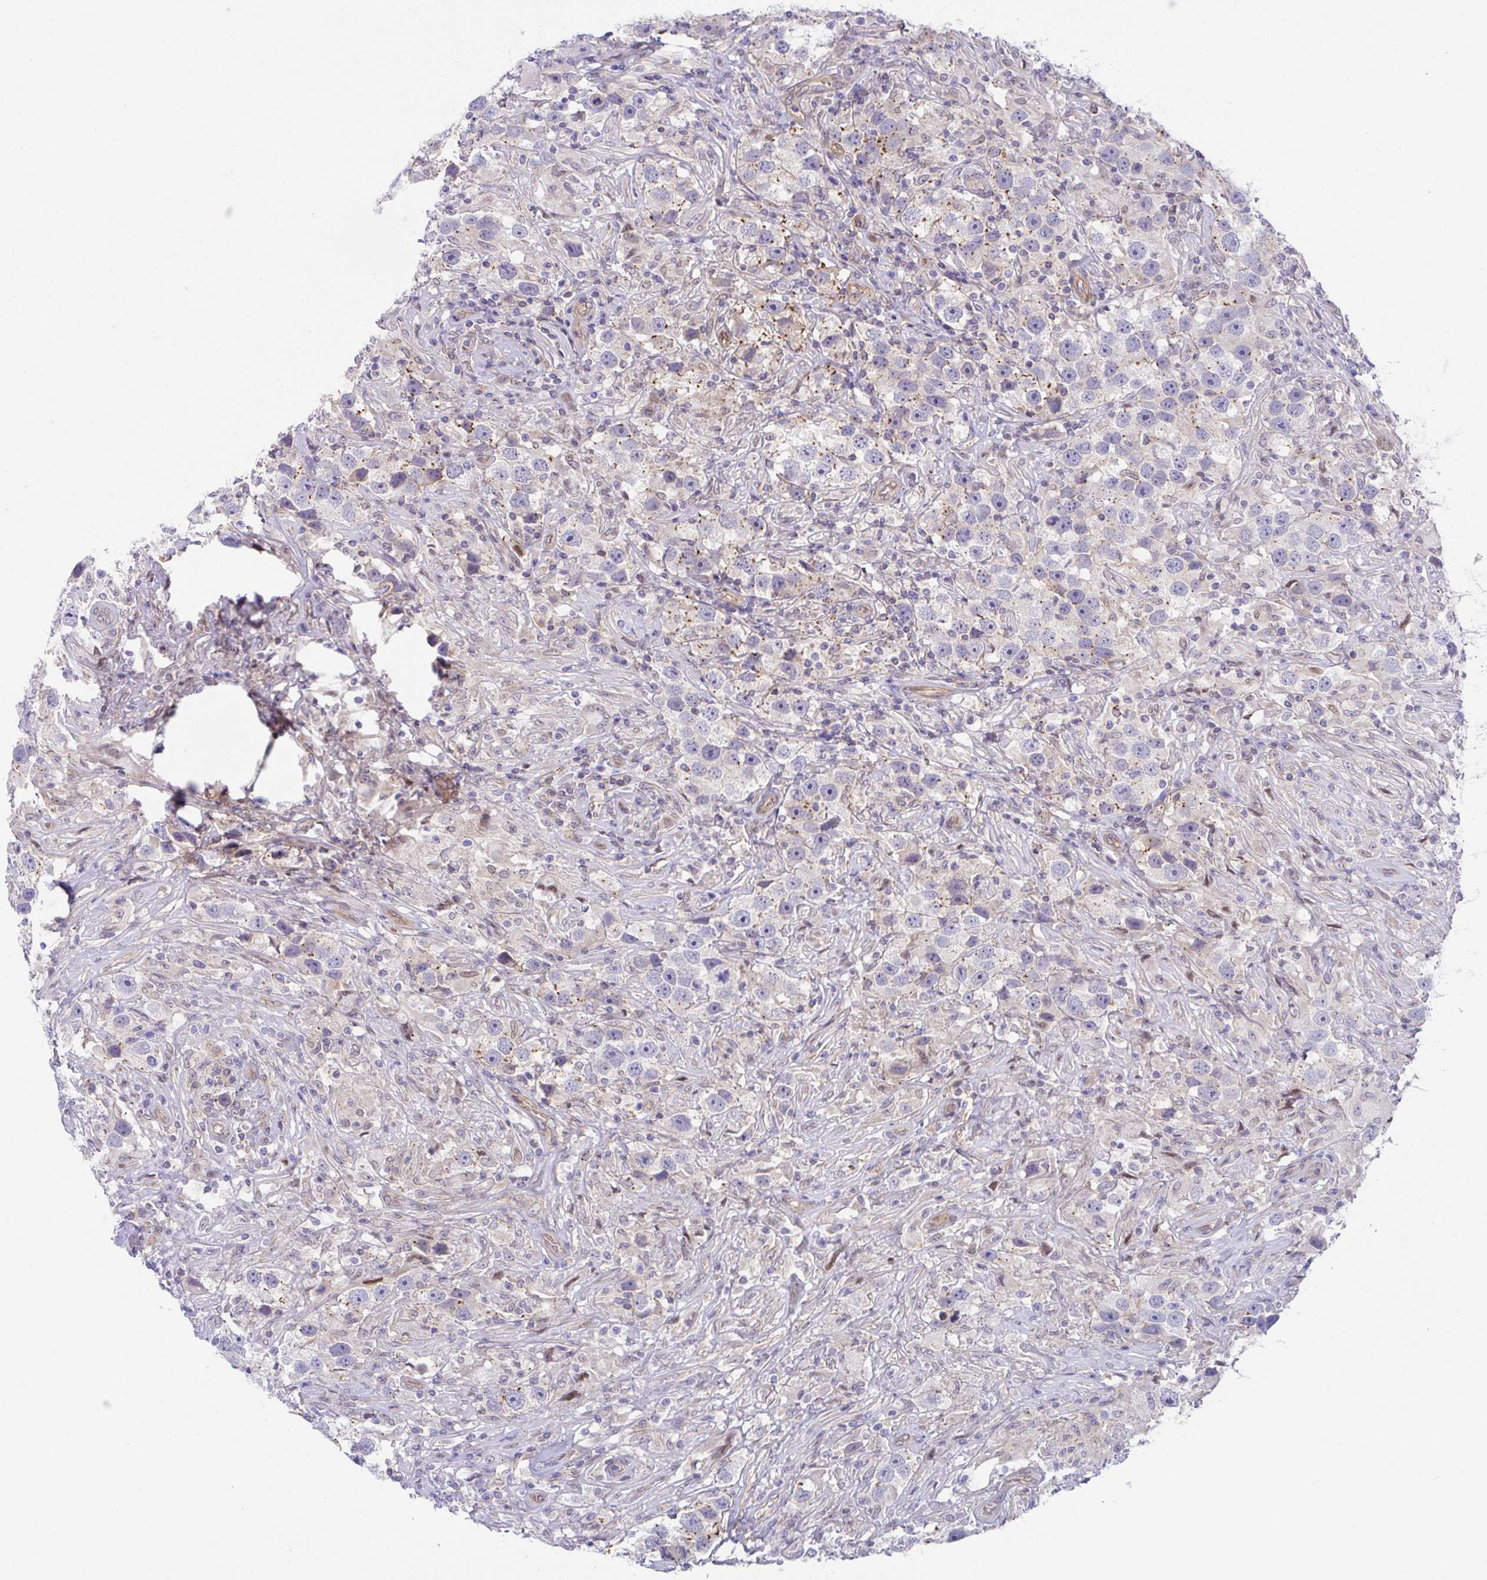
{"staining": {"intensity": "moderate", "quantity": "<25%", "location": "cytoplasmic/membranous"}, "tissue": "testis cancer", "cell_type": "Tumor cells", "image_type": "cancer", "snomed": [{"axis": "morphology", "description": "Seminoma, NOS"}, {"axis": "topography", "description": "Testis"}], "caption": "This image reveals IHC staining of human testis cancer (seminoma), with low moderate cytoplasmic/membranous expression in about <25% of tumor cells.", "gene": "ZBED3", "patient": {"sex": "male", "age": 49}}